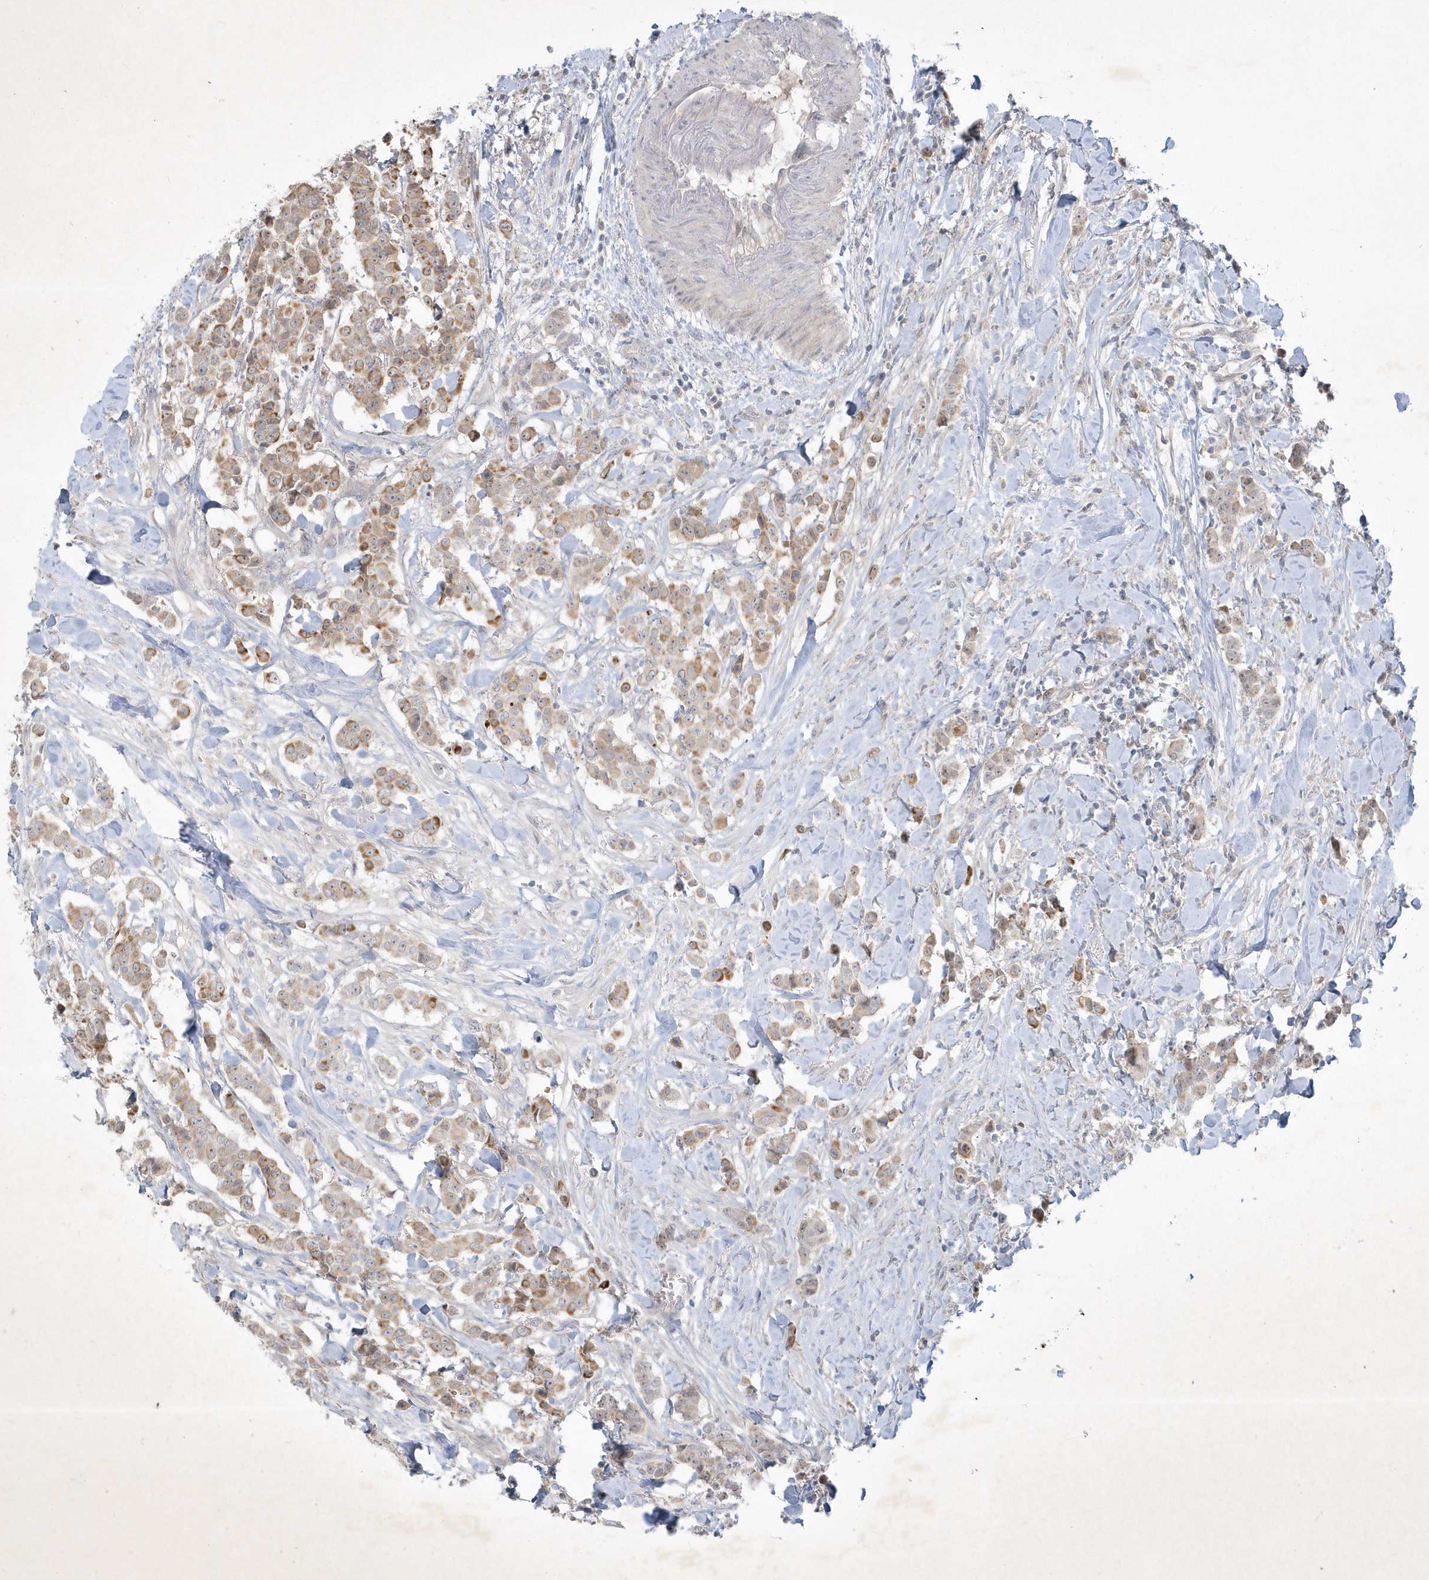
{"staining": {"intensity": "moderate", "quantity": "25%-75%", "location": "cytoplasmic/membranous"}, "tissue": "breast cancer", "cell_type": "Tumor cells", "image_type": "cancer", "snomed": [{"axis": "morphology", "description": "Duct carcinoma"}, {"axis": "topography", "description": "Breast"}], "caption": "Immunohistochemistry (IHC) (DAB (3,3'-diaminobenzidine)) staining of breast cancer displays moderate cytoplasmic/membranous protein positivity in approximately 25%-75% of tumor cells. (DAB = brown stain, brightfield microscopy at high magnification).", "gene": "BOD1", "patient": {"sex": "female", "age": 40}}